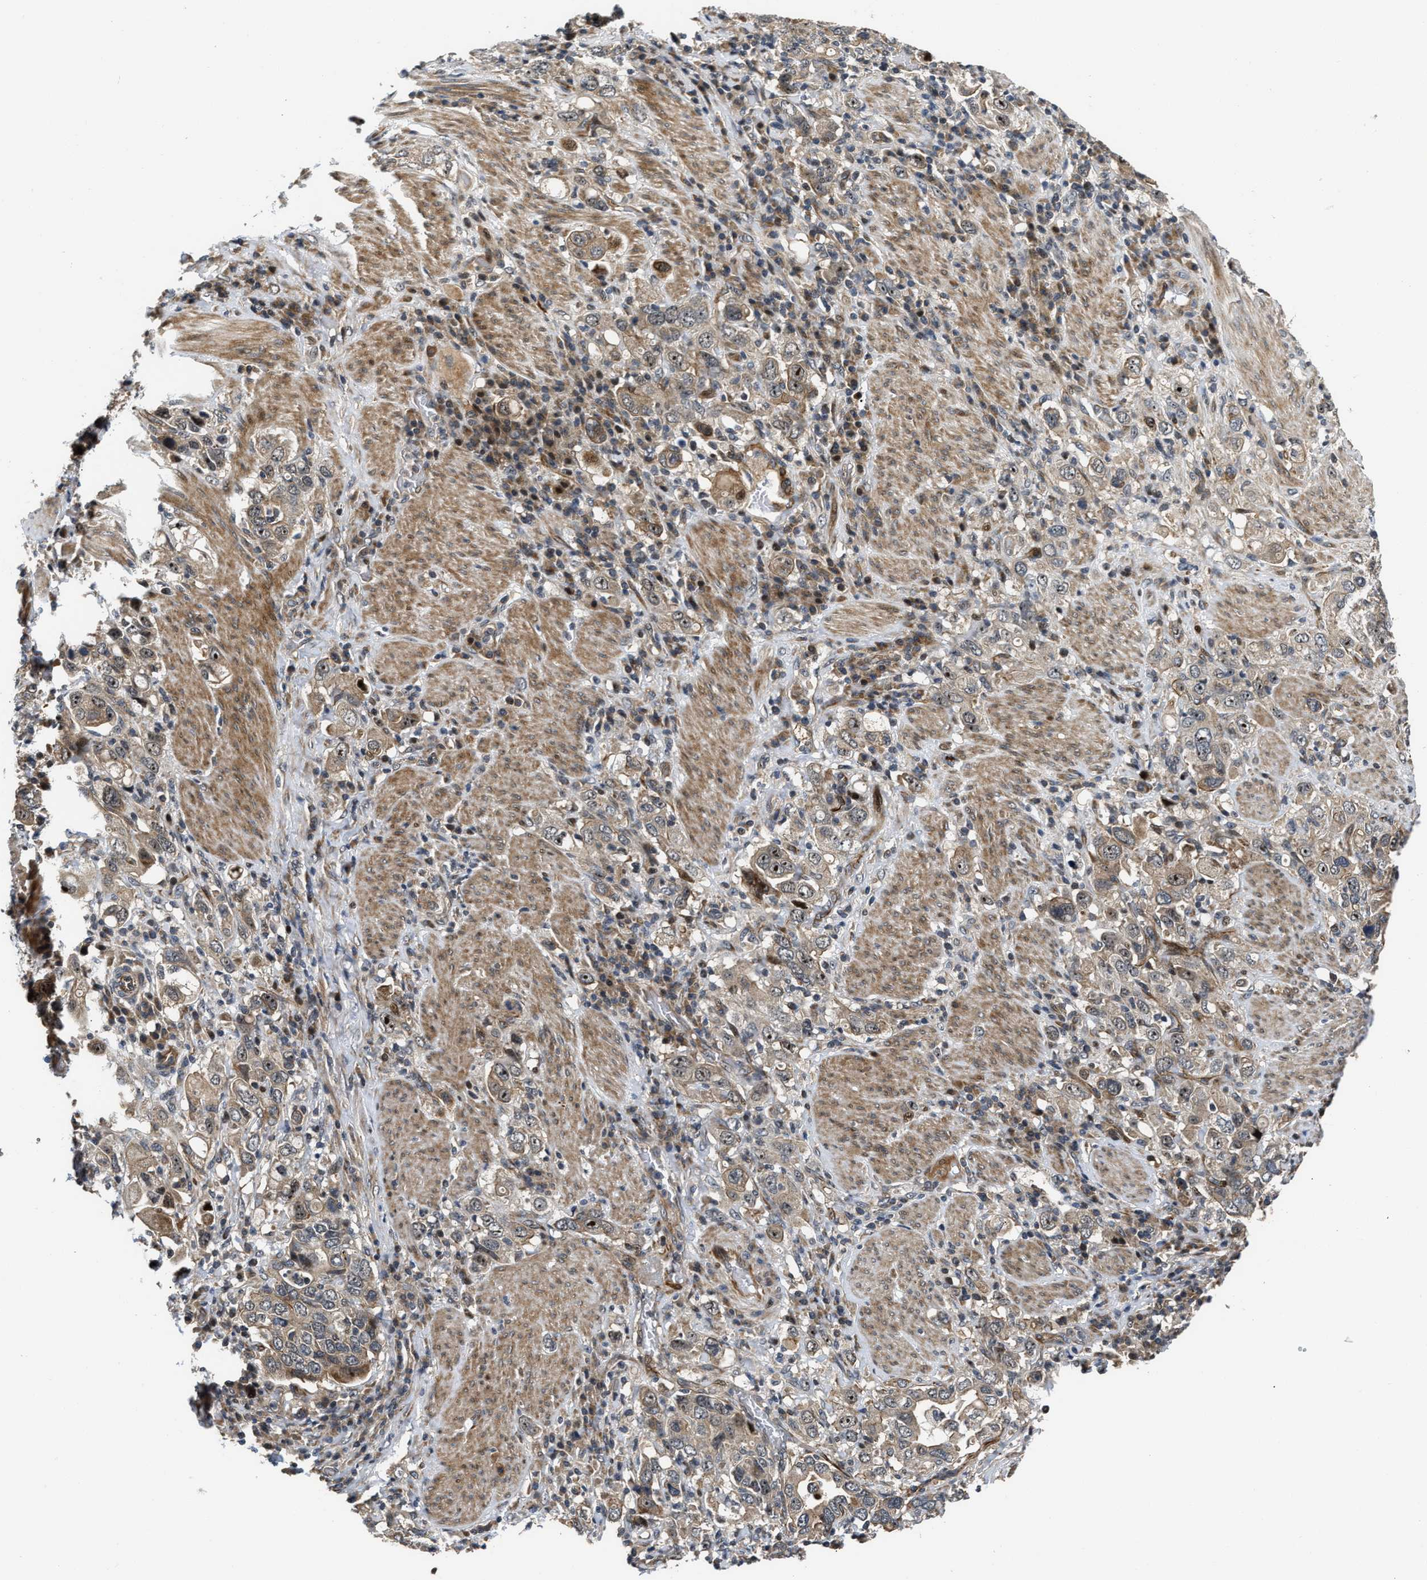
{"staining": {"intensity": "moderate", "quantity": "<25%", "location": "cytoplasmic/membranous,nuclear"}, "tissue": "stomach cancer", "cell_type": "Tumor cells", "image_type": "cancer", "snomed": [{"axis": "morphology", "description": "Adenocarcinoma, NOS"}, {"axis": "topography", "description": "Stomach, upper"}], "caption": "Adenocarcinoma (stomach) tissue reveals moderate cytoplasmic/membranous and nuclear expression in about <25% of tumor cells", "gene": "ALDH3A2", "patient": {"sex": "male", "age": 62}}